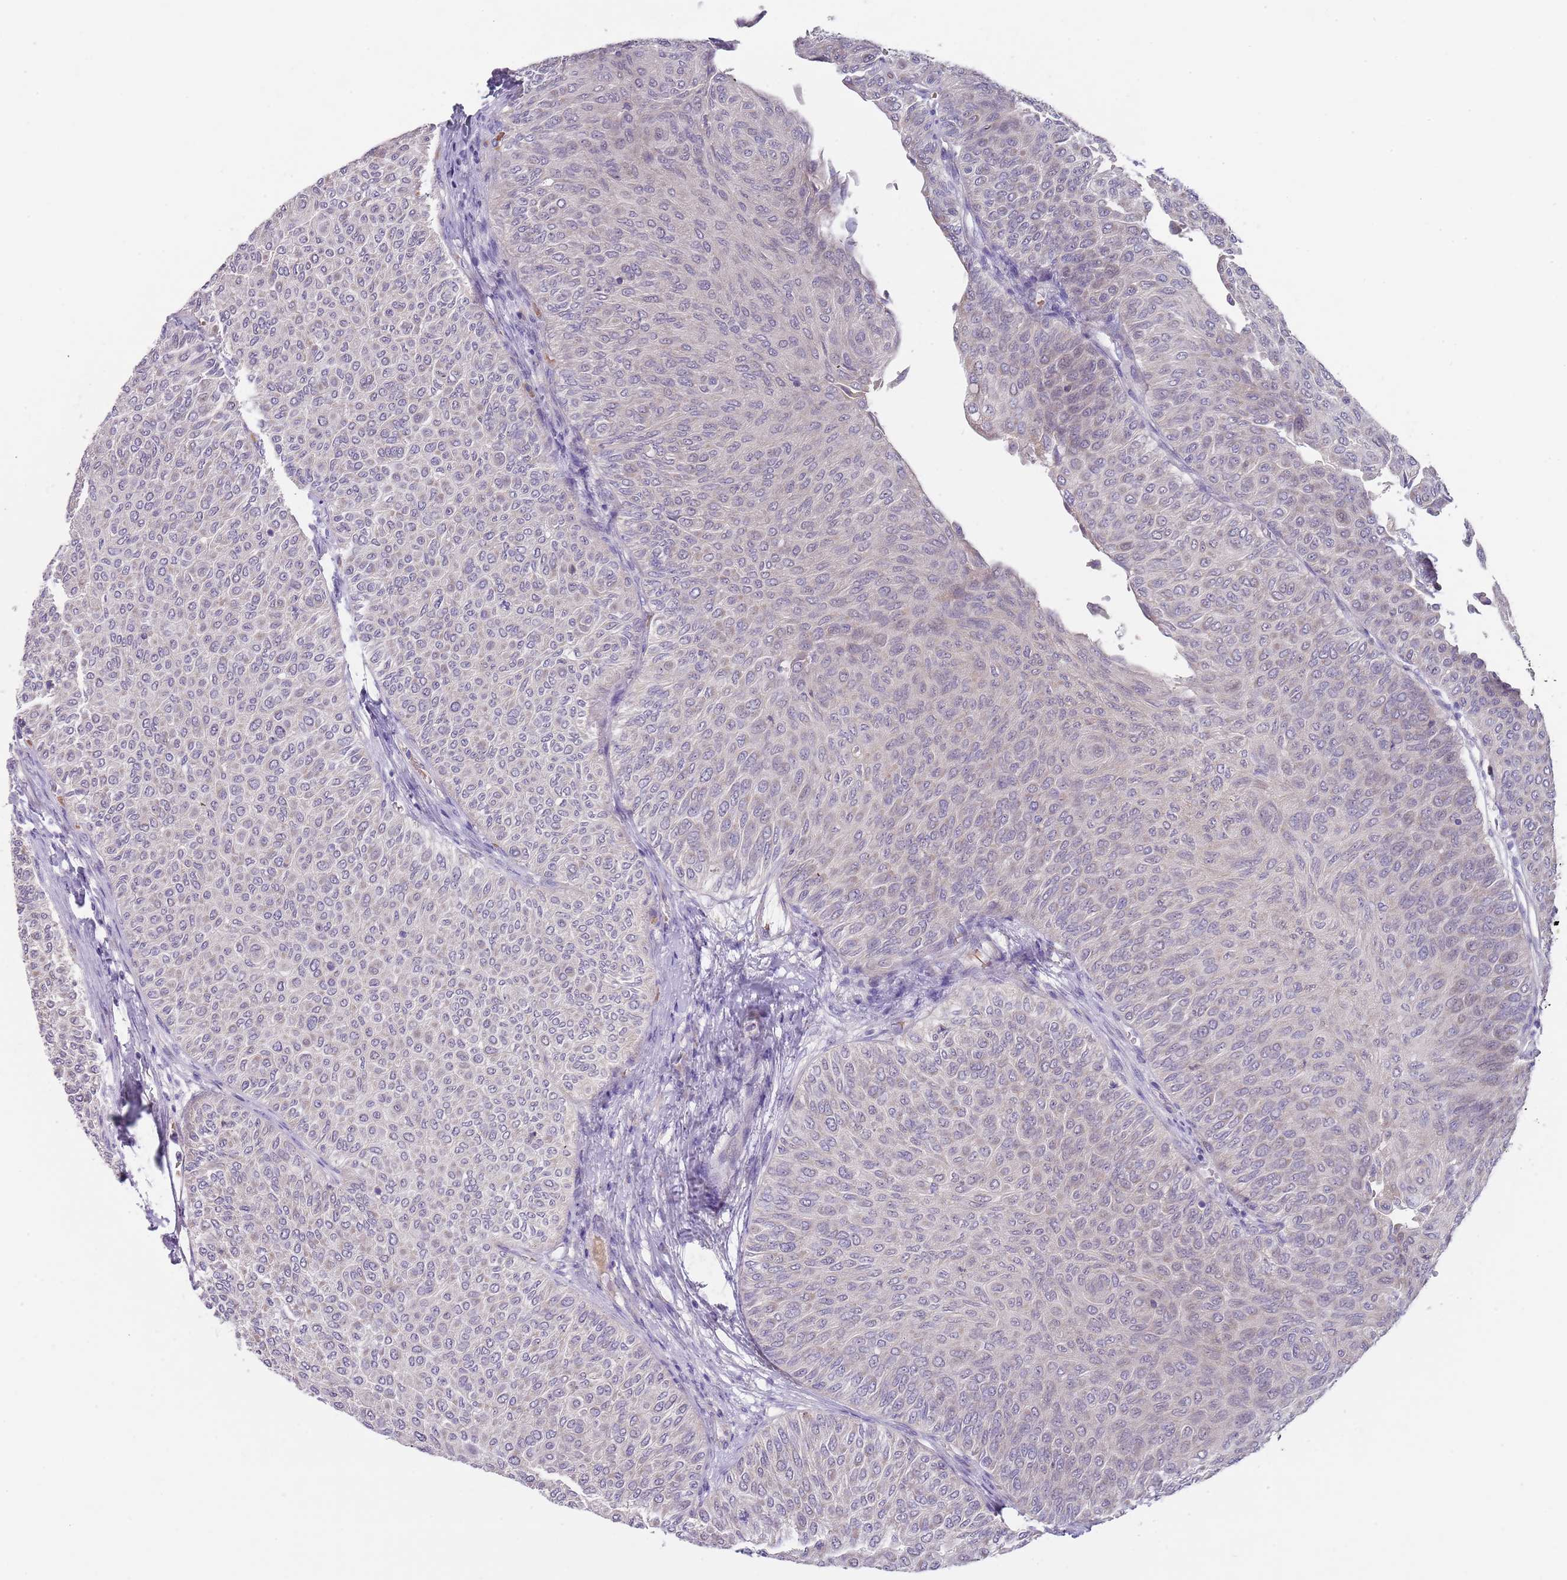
{"staining": {"intensity": "negative", "quantity": "none", "location": "none"}, "tissue": "urothelial cancer", "cell_type": "Tumor cells", "image_type": "cancer", "snomed": [{"axis": "morphology", "description": "Urothelial carcinoma, Low grade"}, {"axis": "topography", "description": "Urinary bladder"}], "caption": "Immunohistochemistry (IHC) micrograph of human urothelial carcinoma (low-grade) stained for a protein (brown), which shows no expression in tumor cells.", "gene": "PRAC1", "patient": {"sex": "male", "age": 78}}